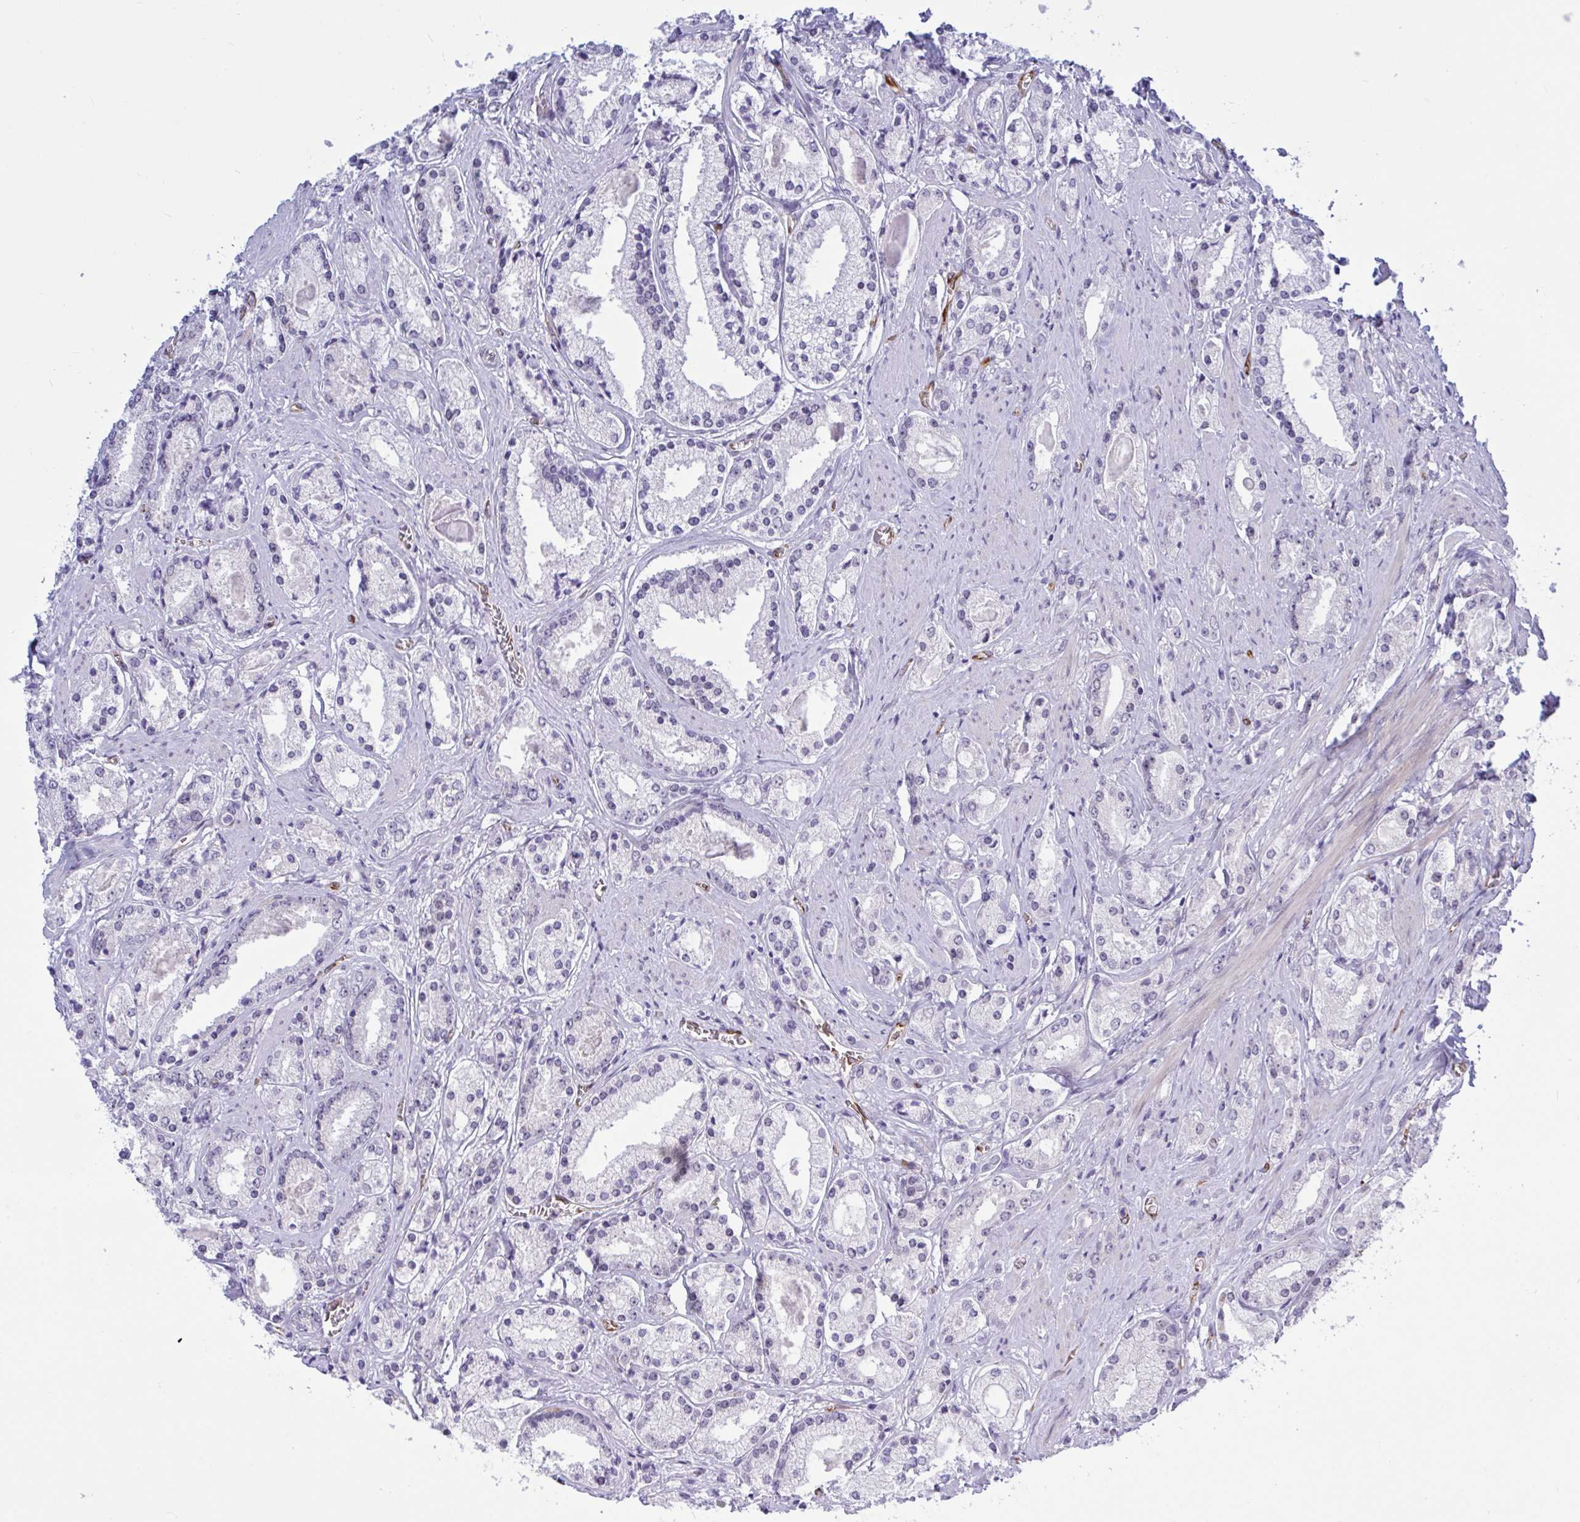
{"staining": {"intensity": "negative", "quantity": "none", "location": "none"}, "tissue": "prostate cancer", "cell_type": "Tumor cells", "image_type": "cancer", "snomed": [{"axis": "morphology", "description": "Adenocarcinoma, High grade"}, {"axis": "topography", "description": "Prostate"}], "caption": "This photomicrograph is of prostate adenocarcinoma (high-grade) stained with IHC to label a protein in brown with the nuclei are counter-stained blue. There is no expression in tumor cells.", "gene": "EML1", "patient": {"sex": "male", "age": 67}}